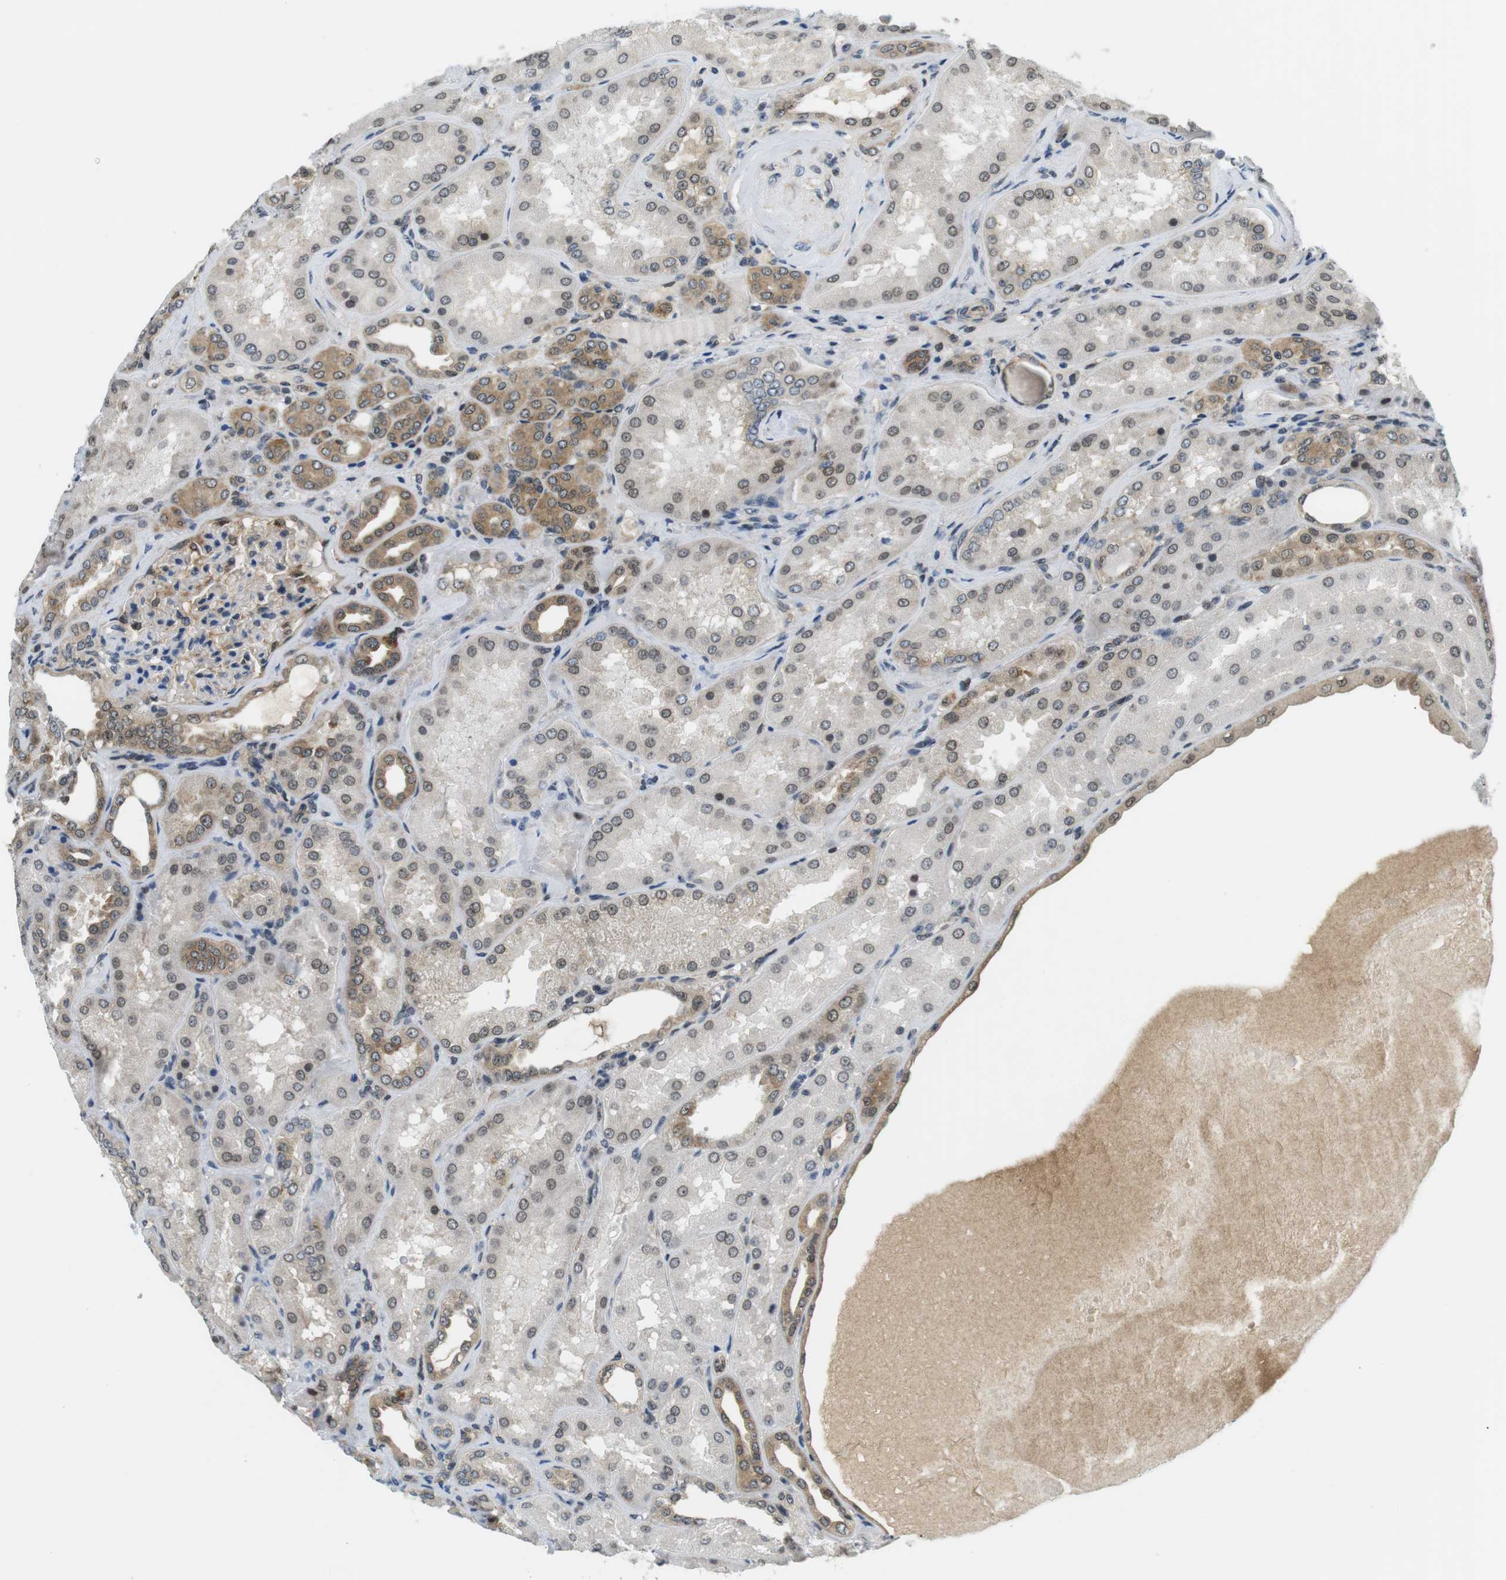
{"staining": {"intensity": "strong", "quantity": "25%-75%", "location": "cytoplasmic/membranous,nuclear"}, "tissue": "kidney", "cell_type": "Cells in glomeruli", "image_type": "normal", "snomed": [{"axis": "morphology", "description": "Normal tissue, NOS"}, {"axis": "topography", "description": "Kidney"}], "caption": "DAB (3,3'-diaminobenzidine) immunohistochemical staining of unremarkable human kidney reveals strong cytoplasmic/membranous,nuclear protein positivity in about 25%-75% of cells in glomeruli.", "gene": "CSNK2B", "patient": {"sex": "female", "age": 56}}